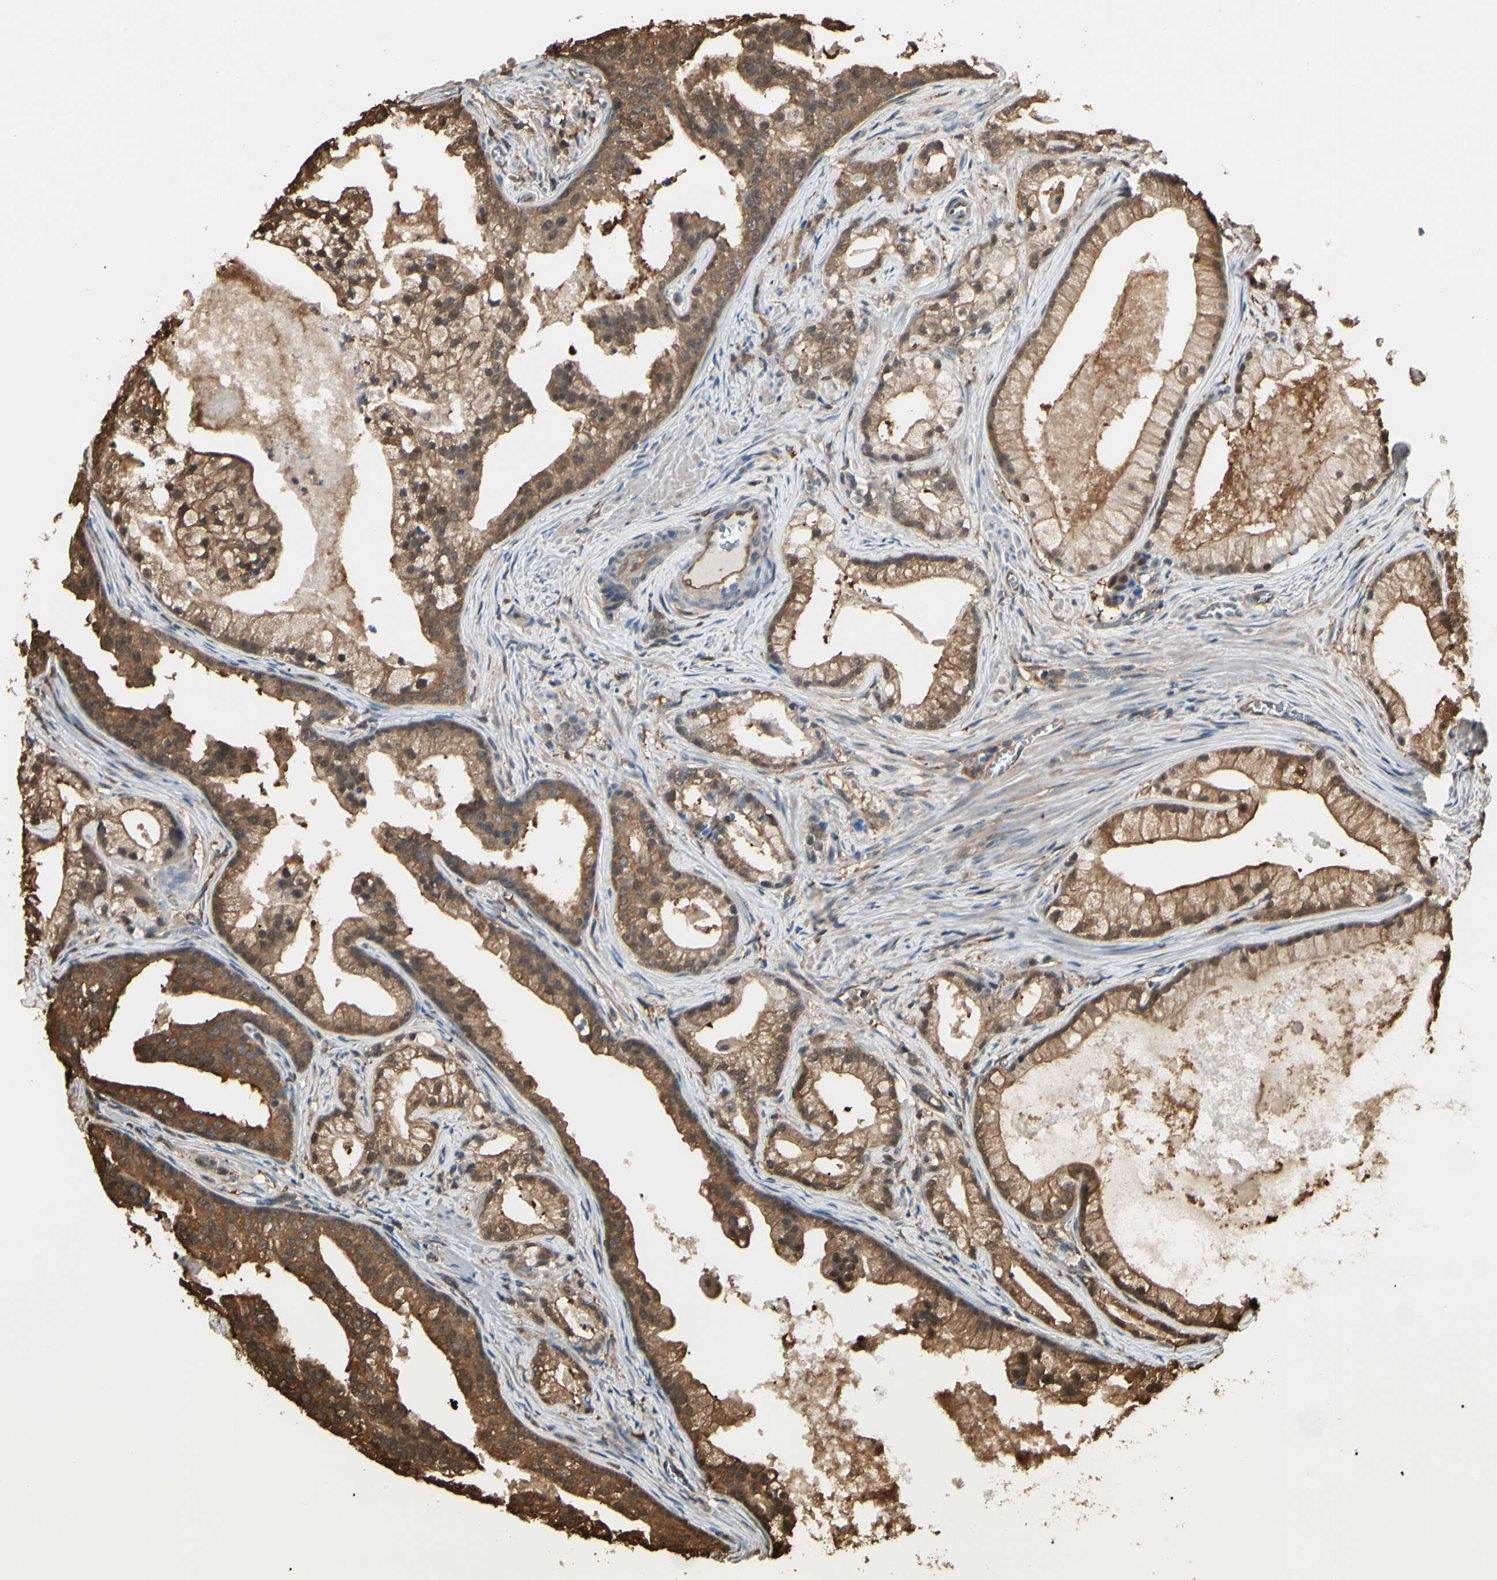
{"staining": {"intensity": "moderate", "quantity": ">75%", "location": "cytoplasmic/membranous,nuclear"}, "tissue": "prostate cancer", "cell_type": "Tumor cells", "image_type": "cancer", "snomed": [{"axis": "morphology", "description": "Adenocarcinoma, Low grade"}, {"axis": "topography", "description": "Prostate"}], "caption": "DAB immunohistochemical staining of human adenocarcinoma (low-grade) (prostate) demonstrates moderate cytoplasmic/membranous and nuclear protein expression in about >75% of tumor cells.", "gene": "YWHAE", "patient": {"sex": "male", "age": 59}}